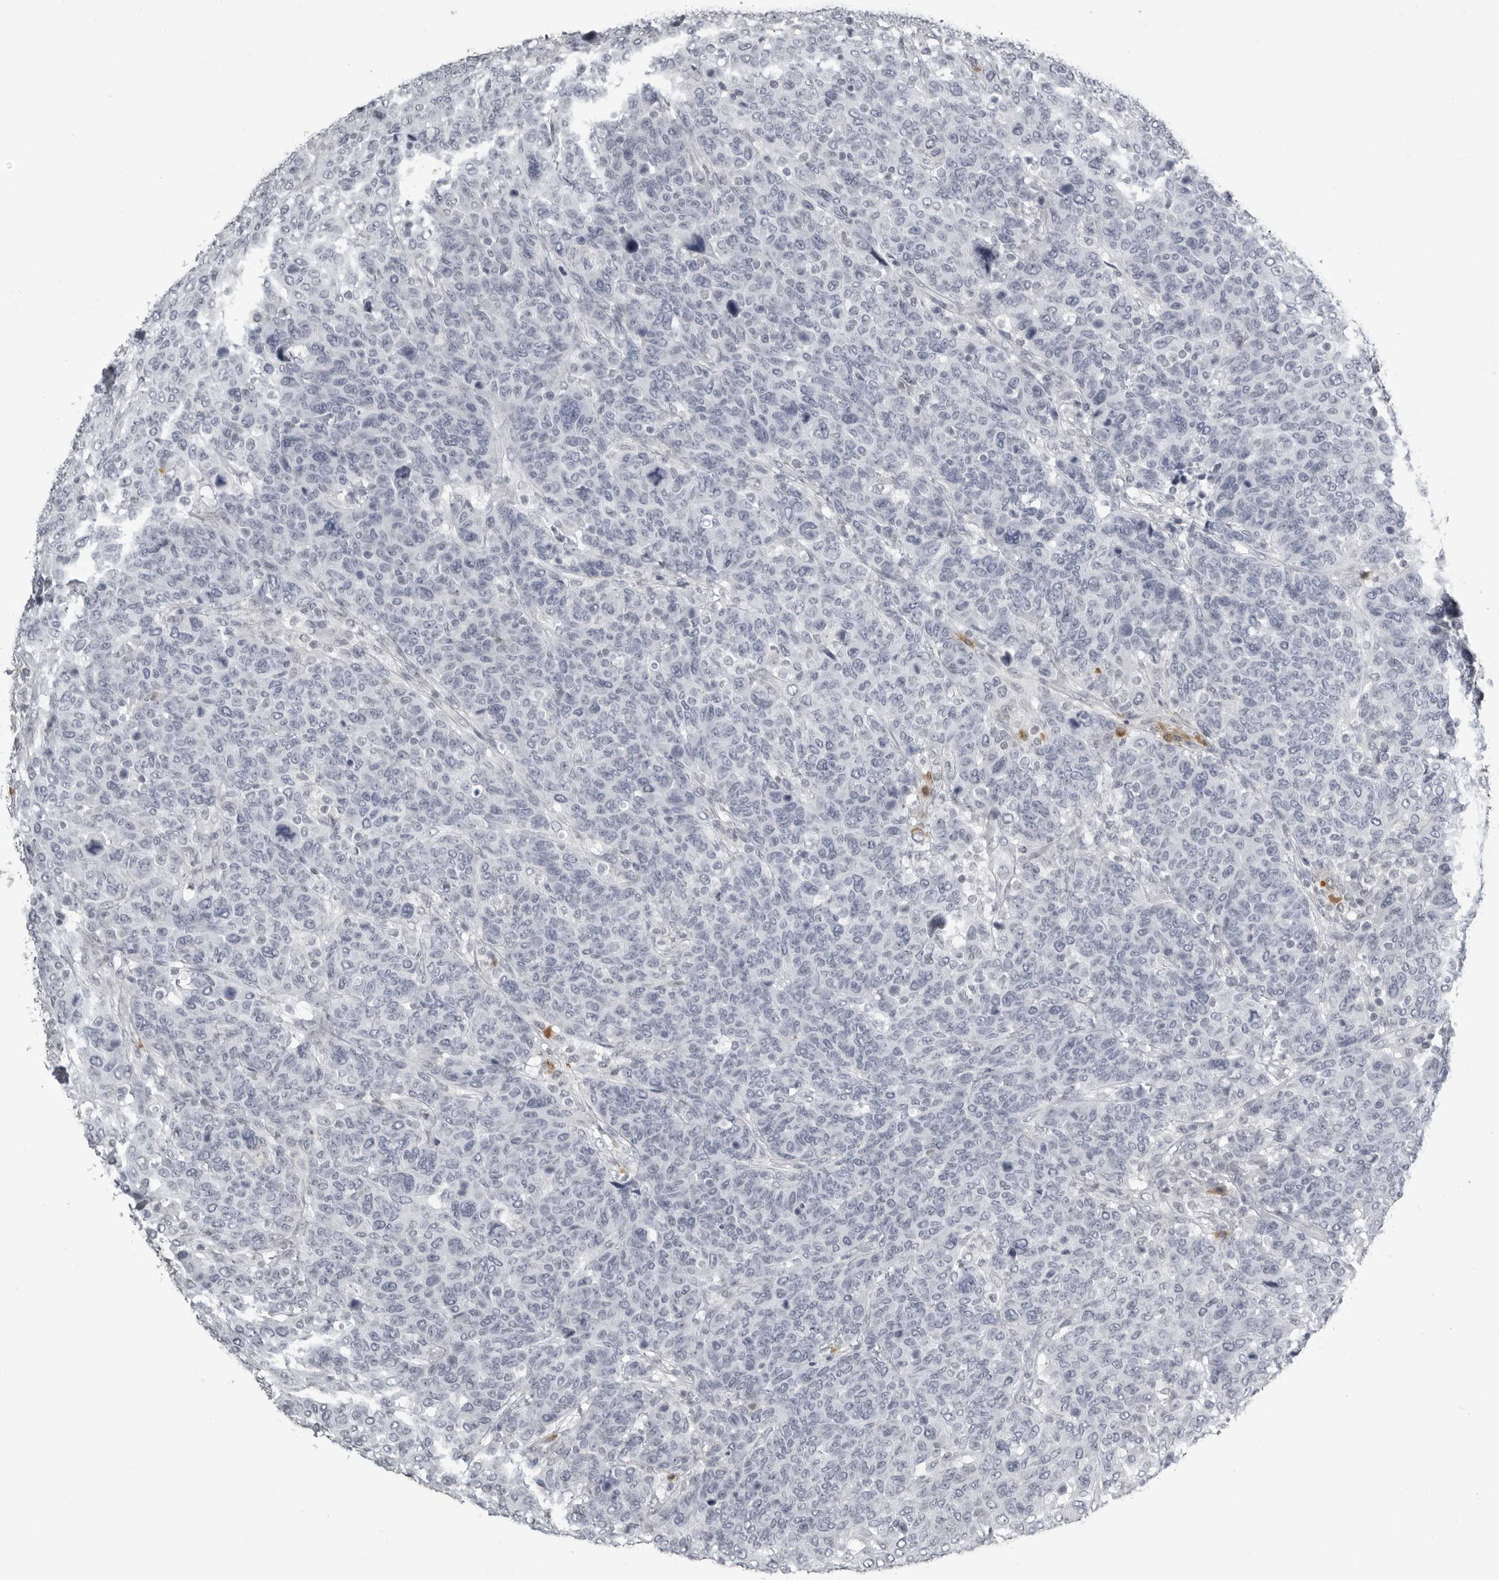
{"staining": {"intensity": "negative", "quantity": "none", "location": "none"}, "tissue": "breast cancer", "cell_type": "Tumor cells", "image_type": "cancer", "snomed": [{"axis": "morphology", "description": "Duct carcinoma"}, {"axis": "topography", "description": "Breast"}], "caption": "Immunohistochemical staining of human breast invasive ductal carcinoma shows no significant staining in tumor cells.", "gene": "RTCA", "patient": {"sex": "female", "age": 37}}